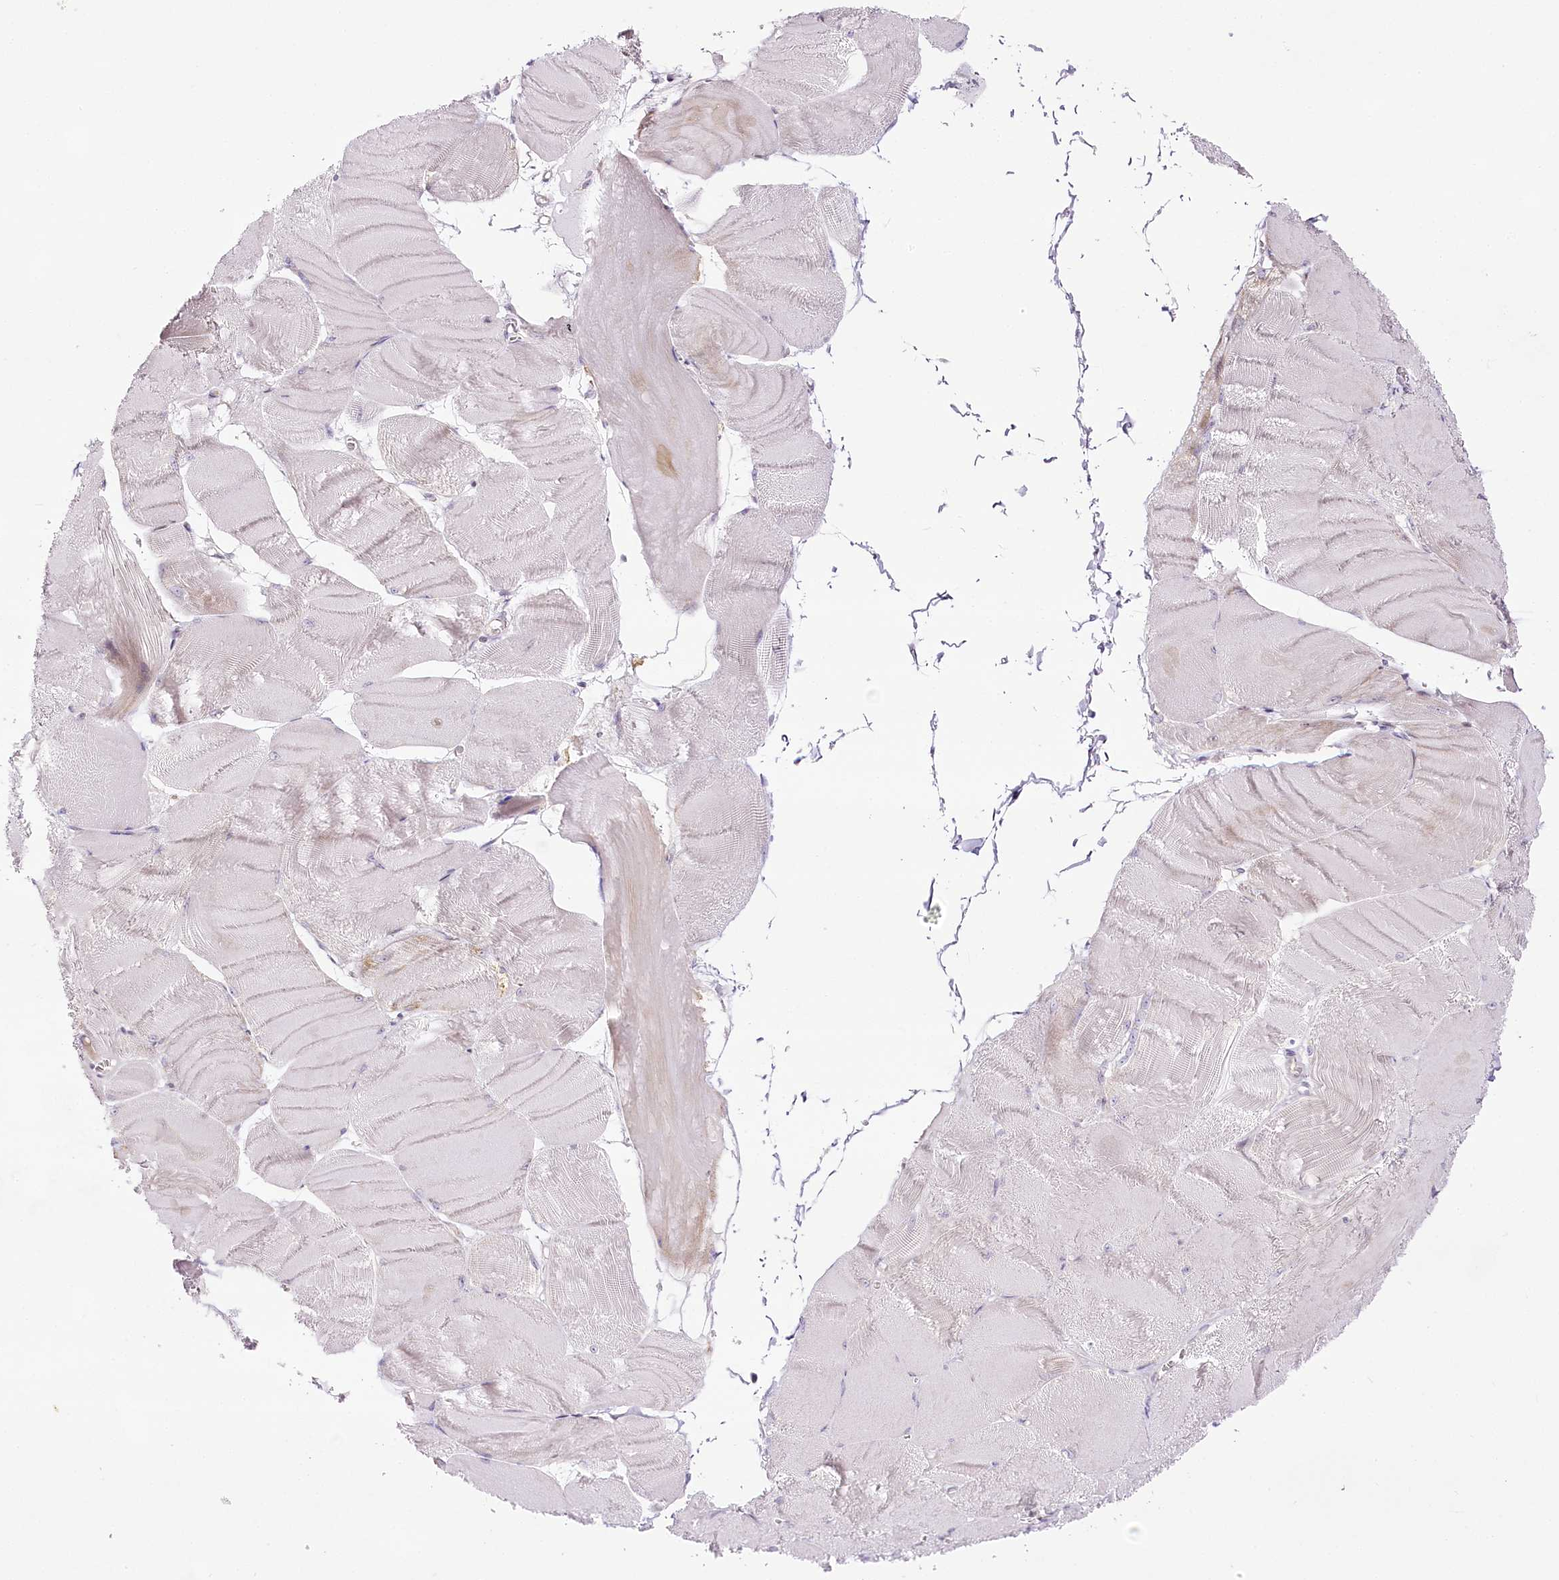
{"staining": {"intensity": "negative", "quantity": "none", "location": "none"}, "tissue": "skeletal muscle", "cell_type": "Myocytes", "image_type": "normal", "snomed": [{"axis": "morphology", "description": "Normal tissue, NOS"}, {"axis": "morphology", "description": "Basal cell carcinoma"}, {"axis": "topography", "description": "Skeletal muscle"}], "caption": "This is a histopathology image of IHC staining of benign skeletal muscle, which shows no positivity in myocytes.", "gene": "CCDC30", "patient": {"sex": "female", "age": 64}}